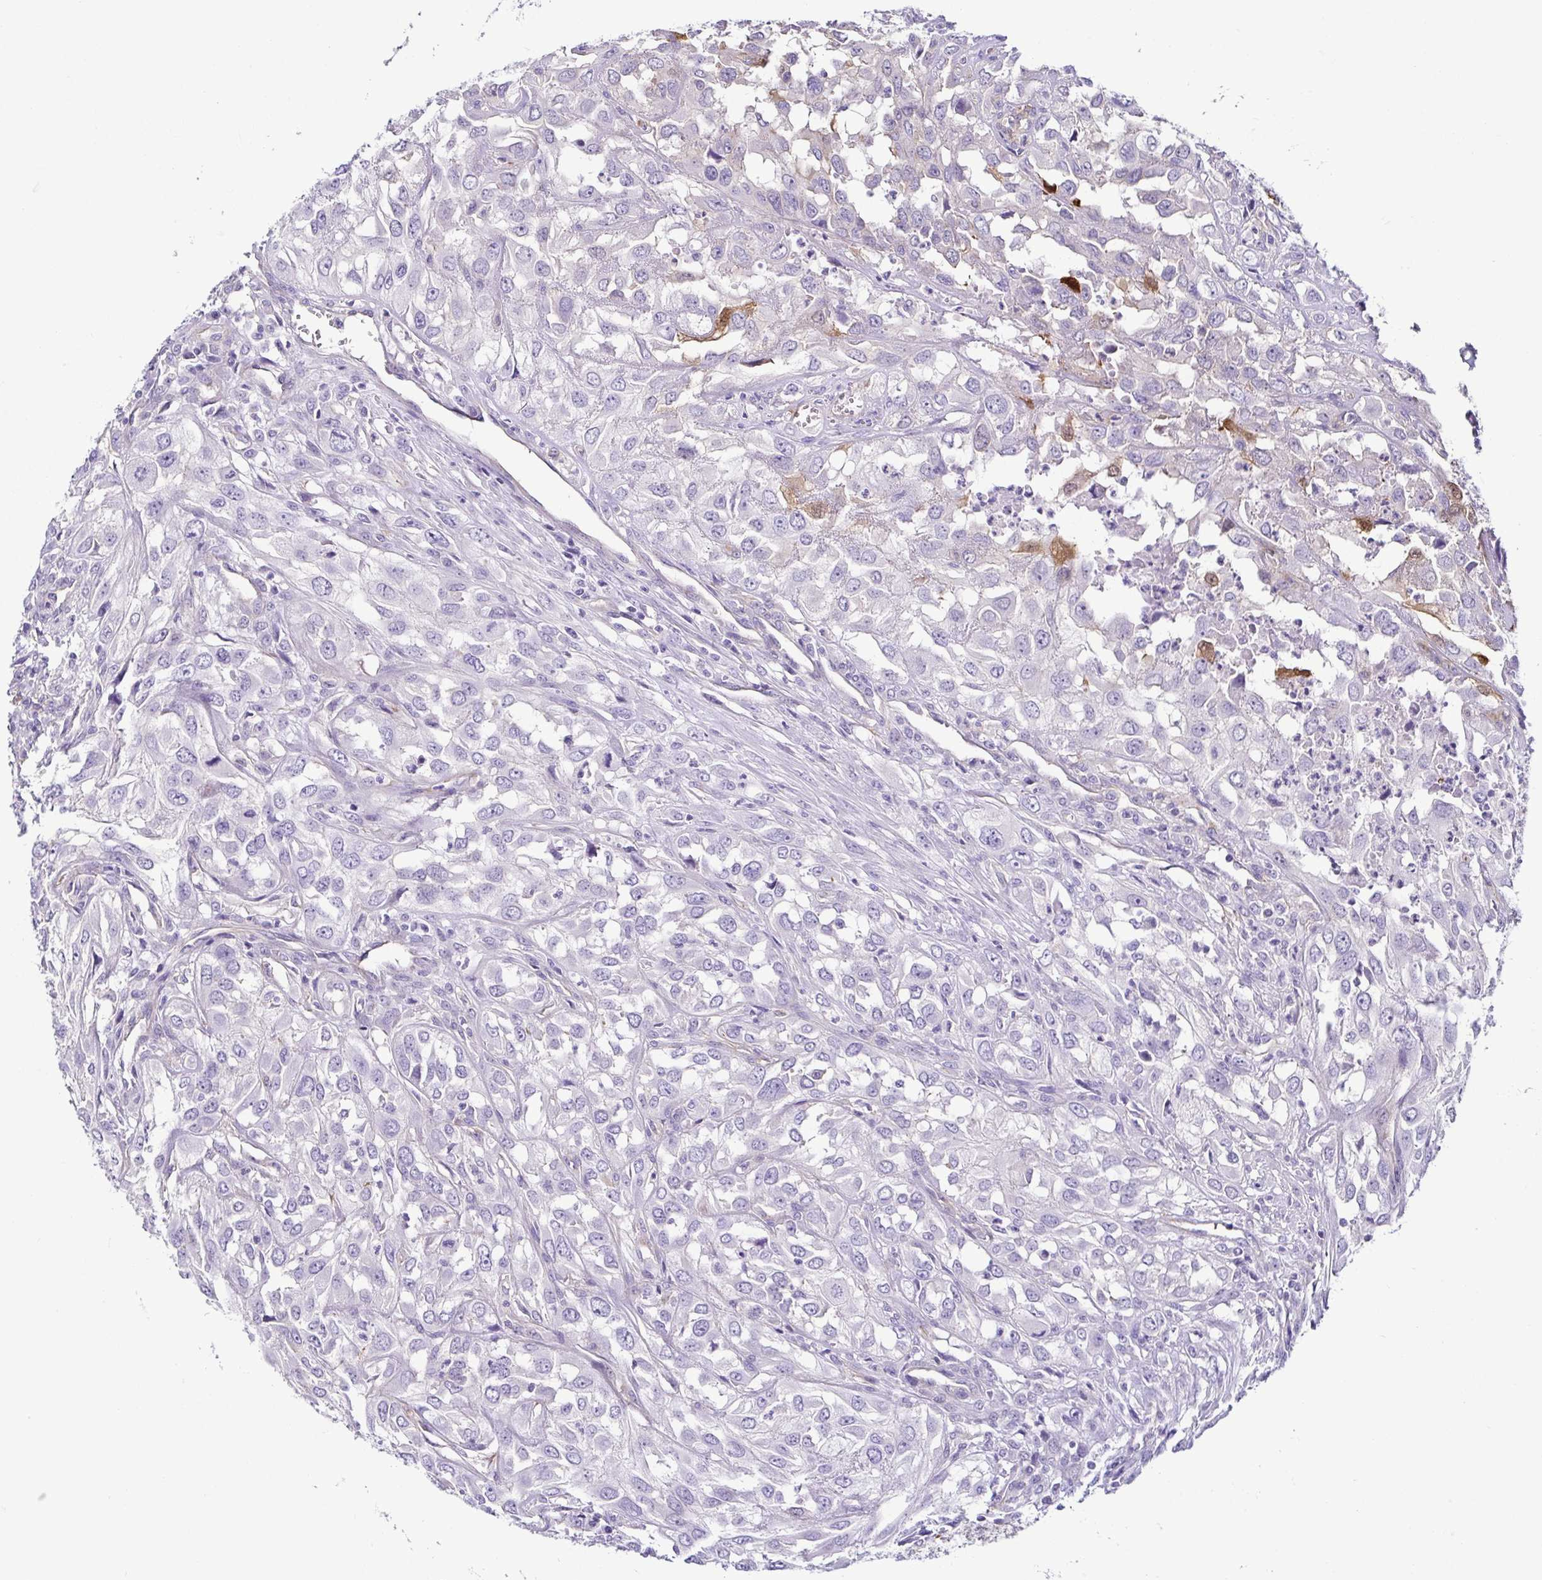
{"staining": {"intensity": "moderate", "quantity": "<25%", "location": "cytoplasmic/membranous,nuclear"}, "tissue": "urothelial cancer", "cell_type": "Tumor cells", "image_type": "cancer", "snomed": [{"axis": "morphology", "description": "Urothelial carcinoma, High grade"}, {"axis": "topography", "description": "Urinary bladder"}], "caption": "The immunohistochemical stain shows moderate cytoplasmic/membranous and nuclear positivity in tumor cells of urothelial carcinoma (high-grade) tissue.", "gene": "CASP14", "patient": {"sex": "male", "age": 67}}